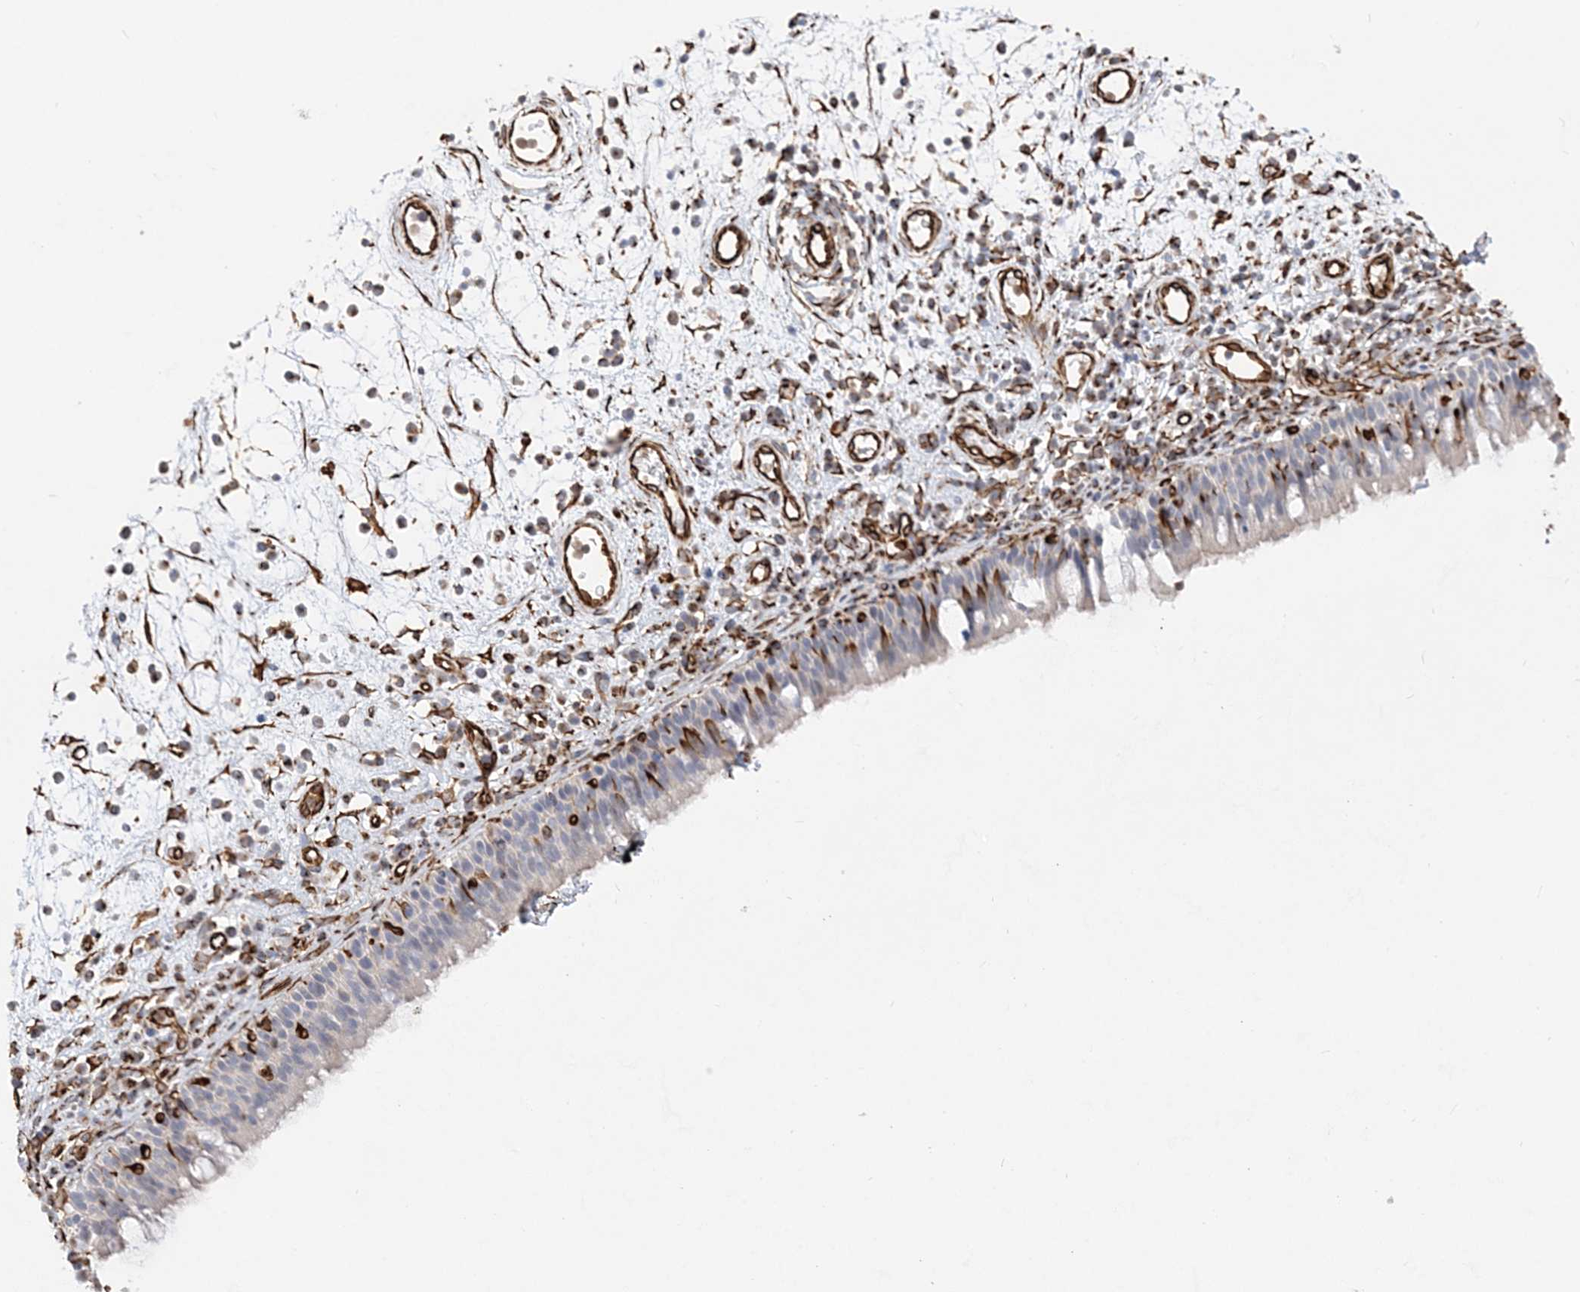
{"staining": {"intensity": "negative", "quantity": "none", "location": "none"}, "tissue": "nasopharynx", "cell_type": "Respiratory epithelial cells", "image_type": "normal", "snomed": [{"axis": "morphology", "description": "Normal tissue, NOS"}, {"axis": "morphology", "description": "Inflammation, NOS"}, {"axis": "morphology", "description": "Malignant melanoma, Metastatic site"}, {"axis": "topography", "description": "Nasopharynx"}], "caption": "High power microscopy image of an immunohistochemistry histopathology image of normal nasopharynx, revealing no significant expression in respiratory epithelial cells.", "gene": "SCLT1", "patient": {"sex": "male", "age": 70}}